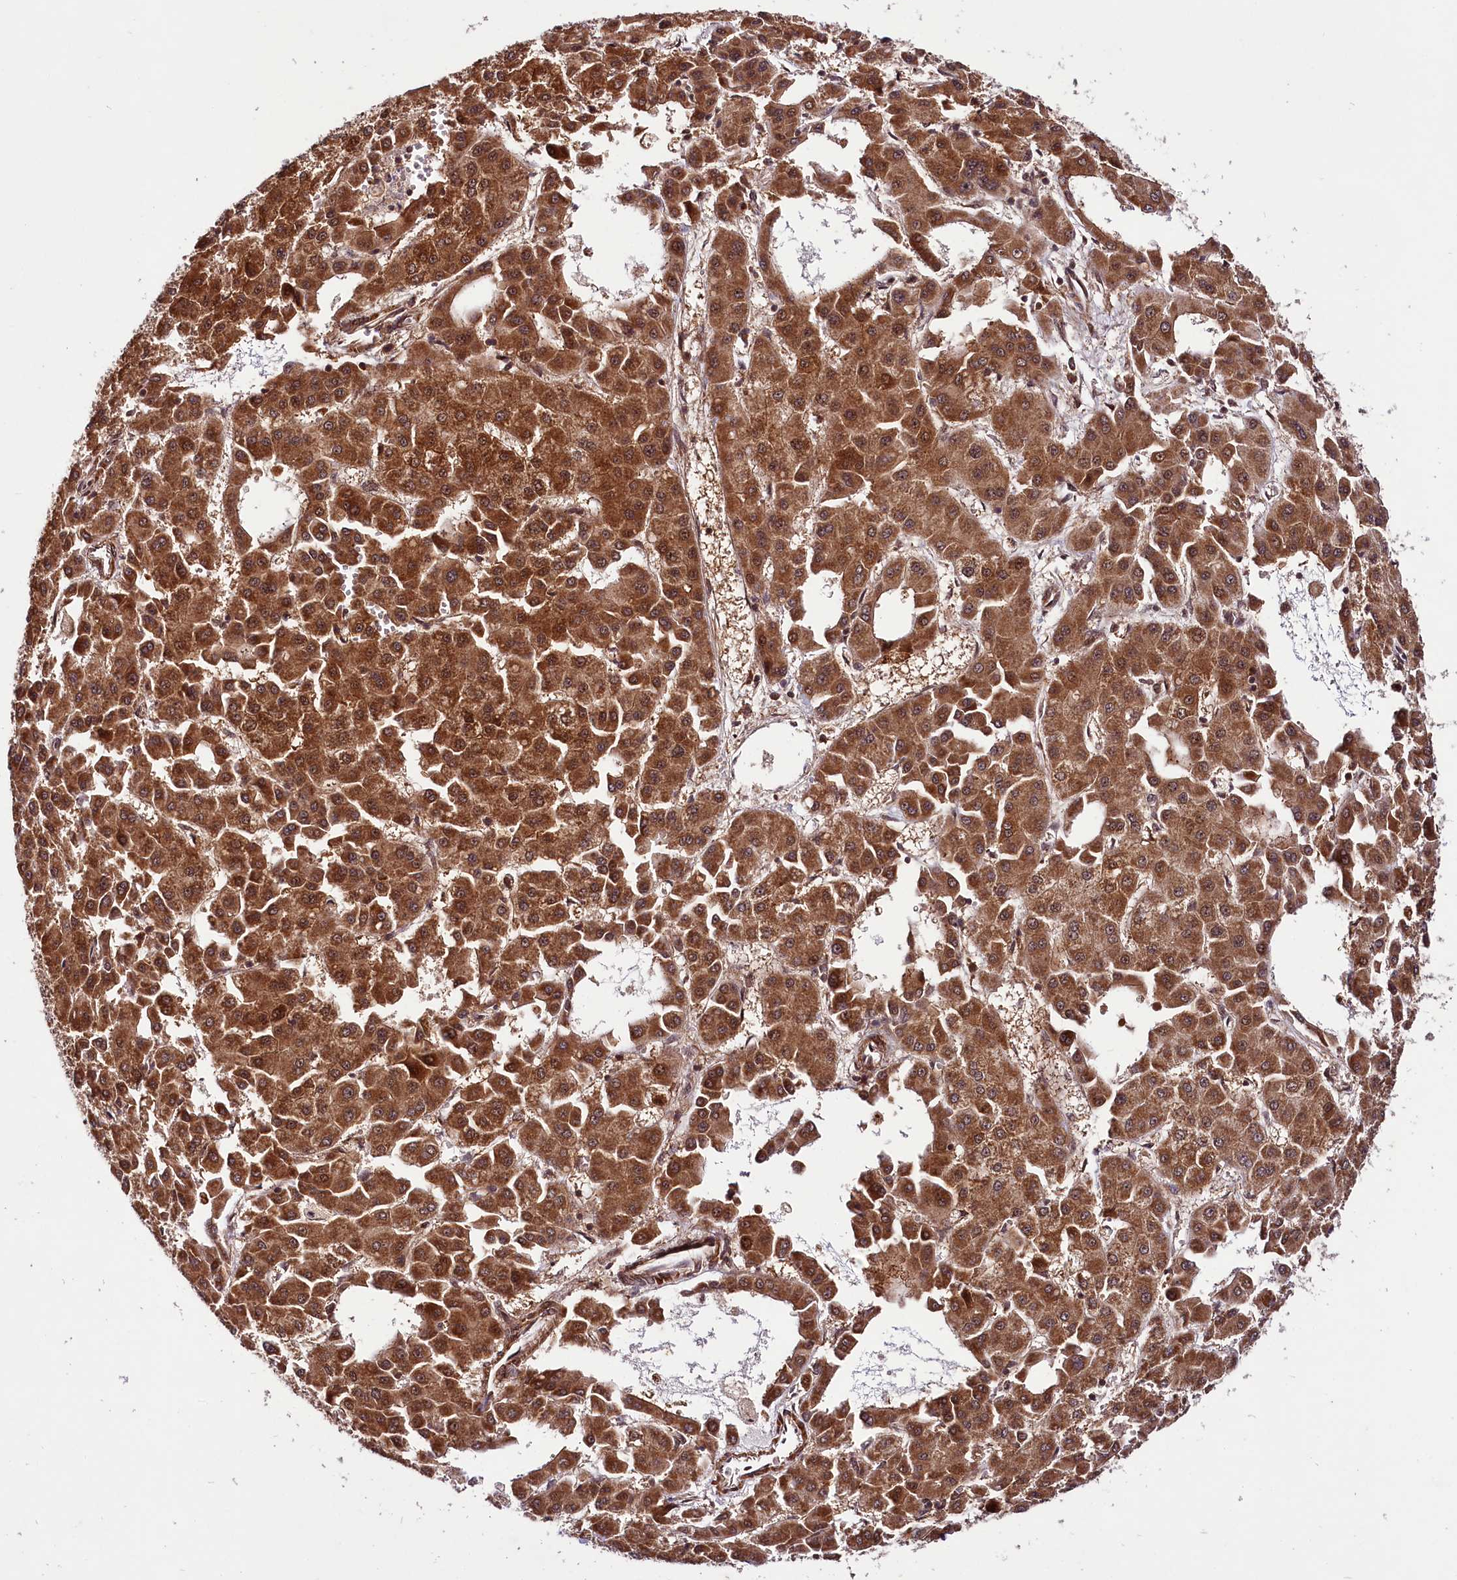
{"staining": {"intensity": "strong", "quantity": ">75%", "location": "cytoplasmic/membranous,nuclear"}, "tissue": "liver cancer", "cell_type": "Tumor cells", "image_type": "cancer", "snomed": [{"axis": "morphology", "description": "Carcinoma, Hepatocellular, NOS"}, {"axis": "topography", "description": "Liver"}], "caption": "IHC of human liver cancer (hepatocellular carcinoma) displays high levels of strong cytoplasmic/membranous and nuclear positivity in about >75% of tumor cells.", "gene": "UBE3A", "patient": {"sex": "male", "age": 47}}